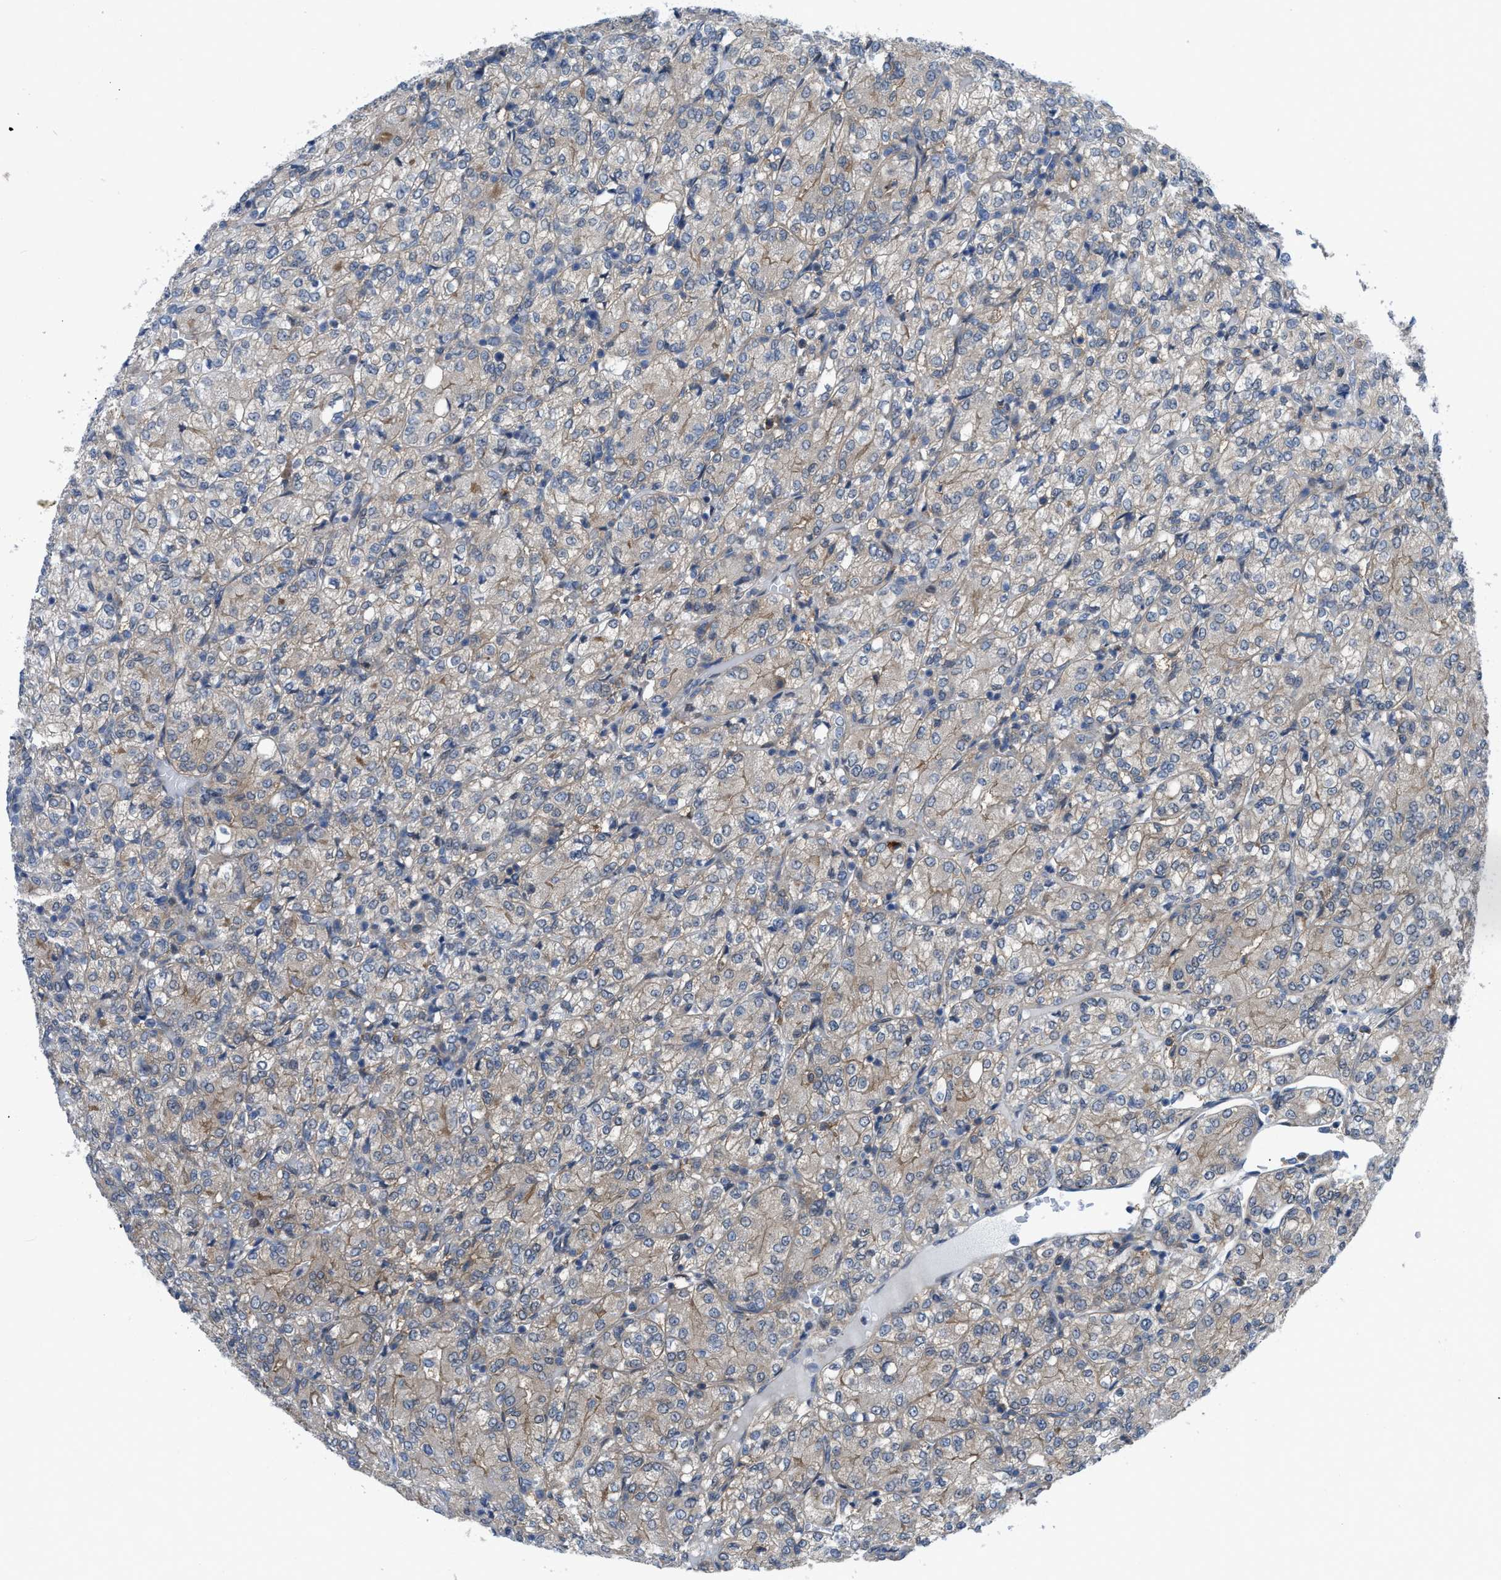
{"staining": {"intensity": "moderate", "quantity": "<25%", "location": "cytoplasmic/membranous"}, "tissue": "renal cancer", "cell_type": "Tumor cells", "image_type": "cancer", "snomed": [{"axis": "morphology", "description": "Adenocarcinoma, NOS"}, {"axis": "topography", "description": "Kidney"}], "caption": "Human renal adenocarcinoma stained with a protein marker reveals moderate staining in tumor cells.", "gene": "MYO18A", "patient": {"sex": "male", "age": 77}}